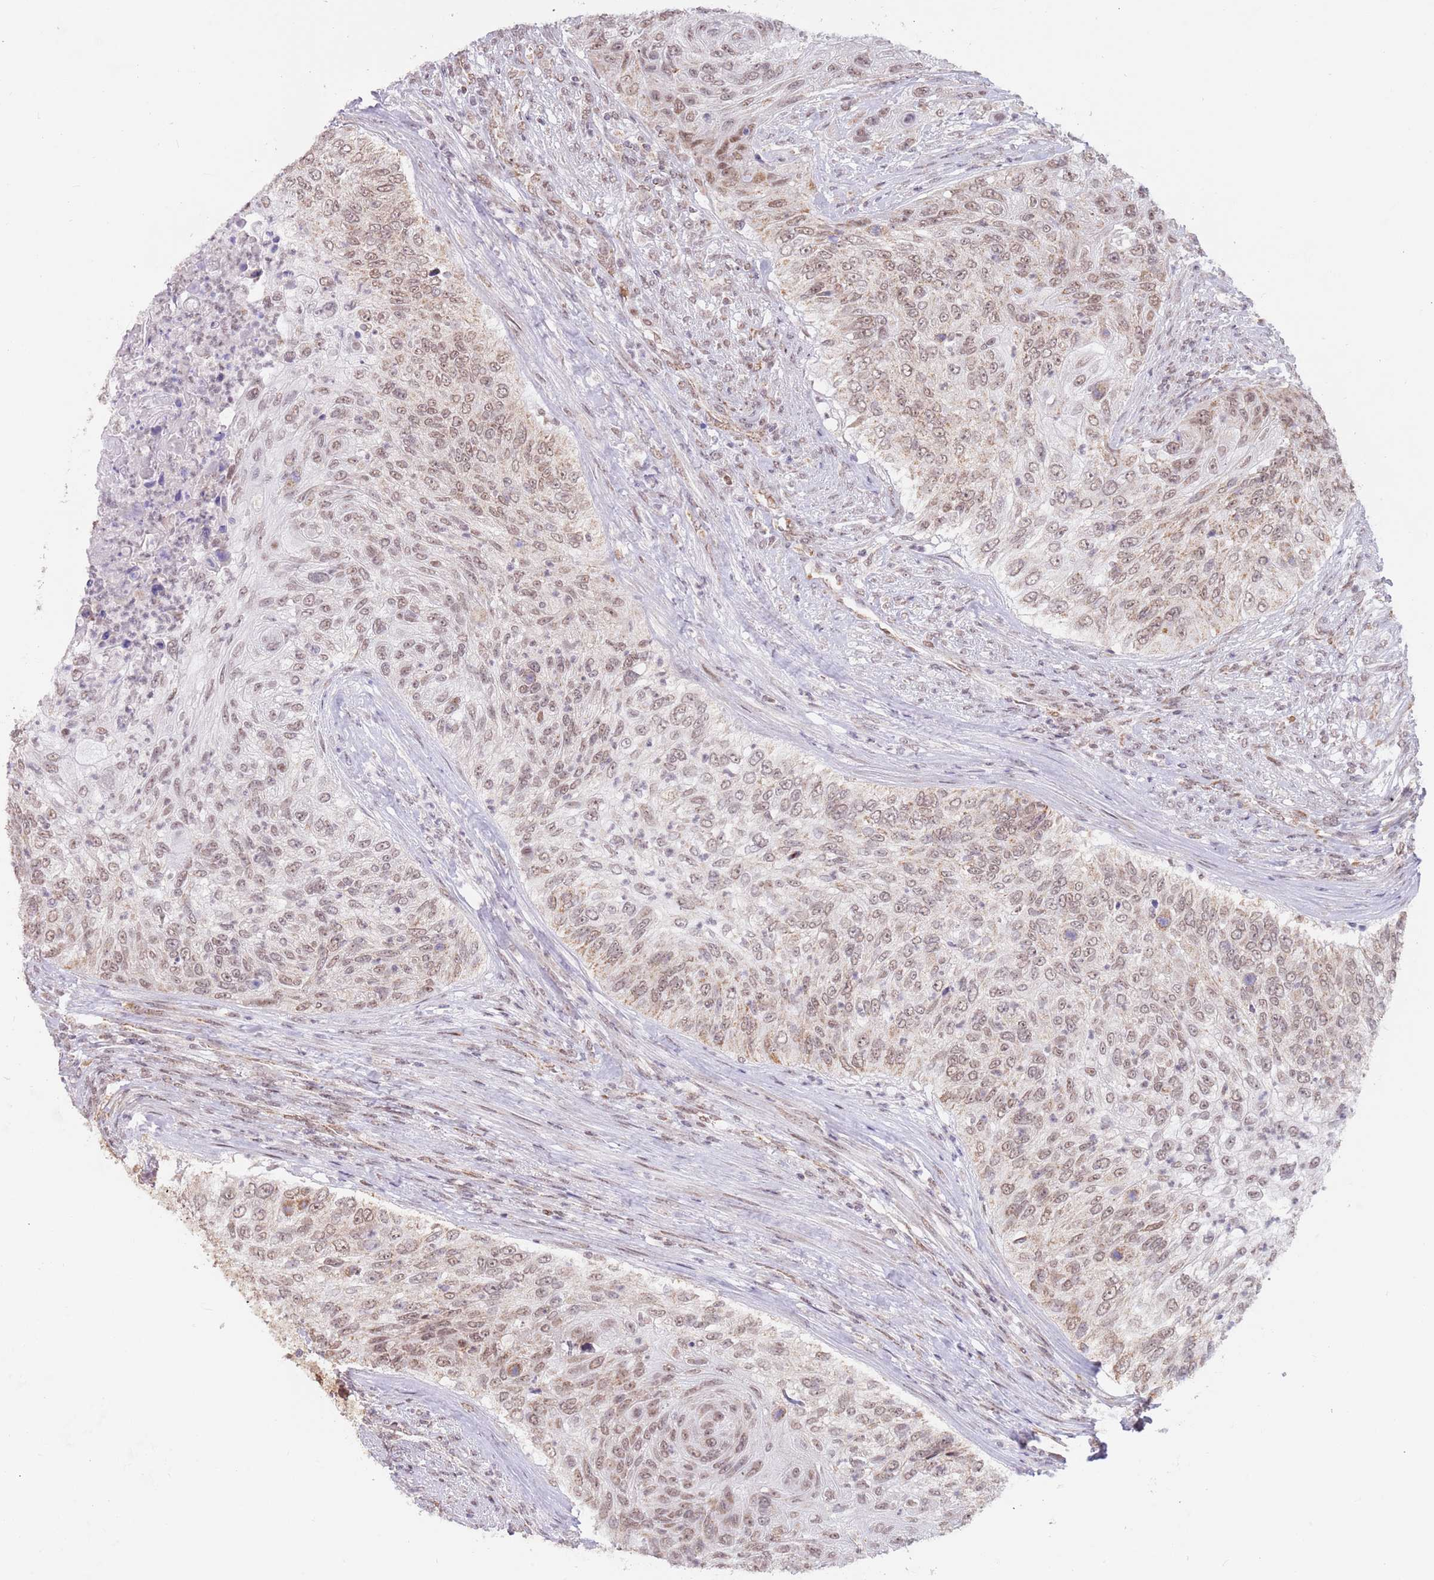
{"staining": {"intensity": "moderate", "quantity": ">75%", "location": "cytoplasmic/membranous,nuclear"}, "tissue": "urothelial cancer", "cell_type": "Tumor cells", "image_type": "cancer", "snomed": [{"axis": "morphology", "description": "Urothelial carcinoma, High grade"}, {"axis": "topography", "description": "Urinary bladder"}], "caption": "Tumor cells reveal medium levels of moderate cytoplasmic/membranous and nuclear staining in about >75% of cells in human urothelial cancer. Nuclei are stained in blue.", "gene": "TIMM13", "patient": {"sex": "female", "age": 60}}